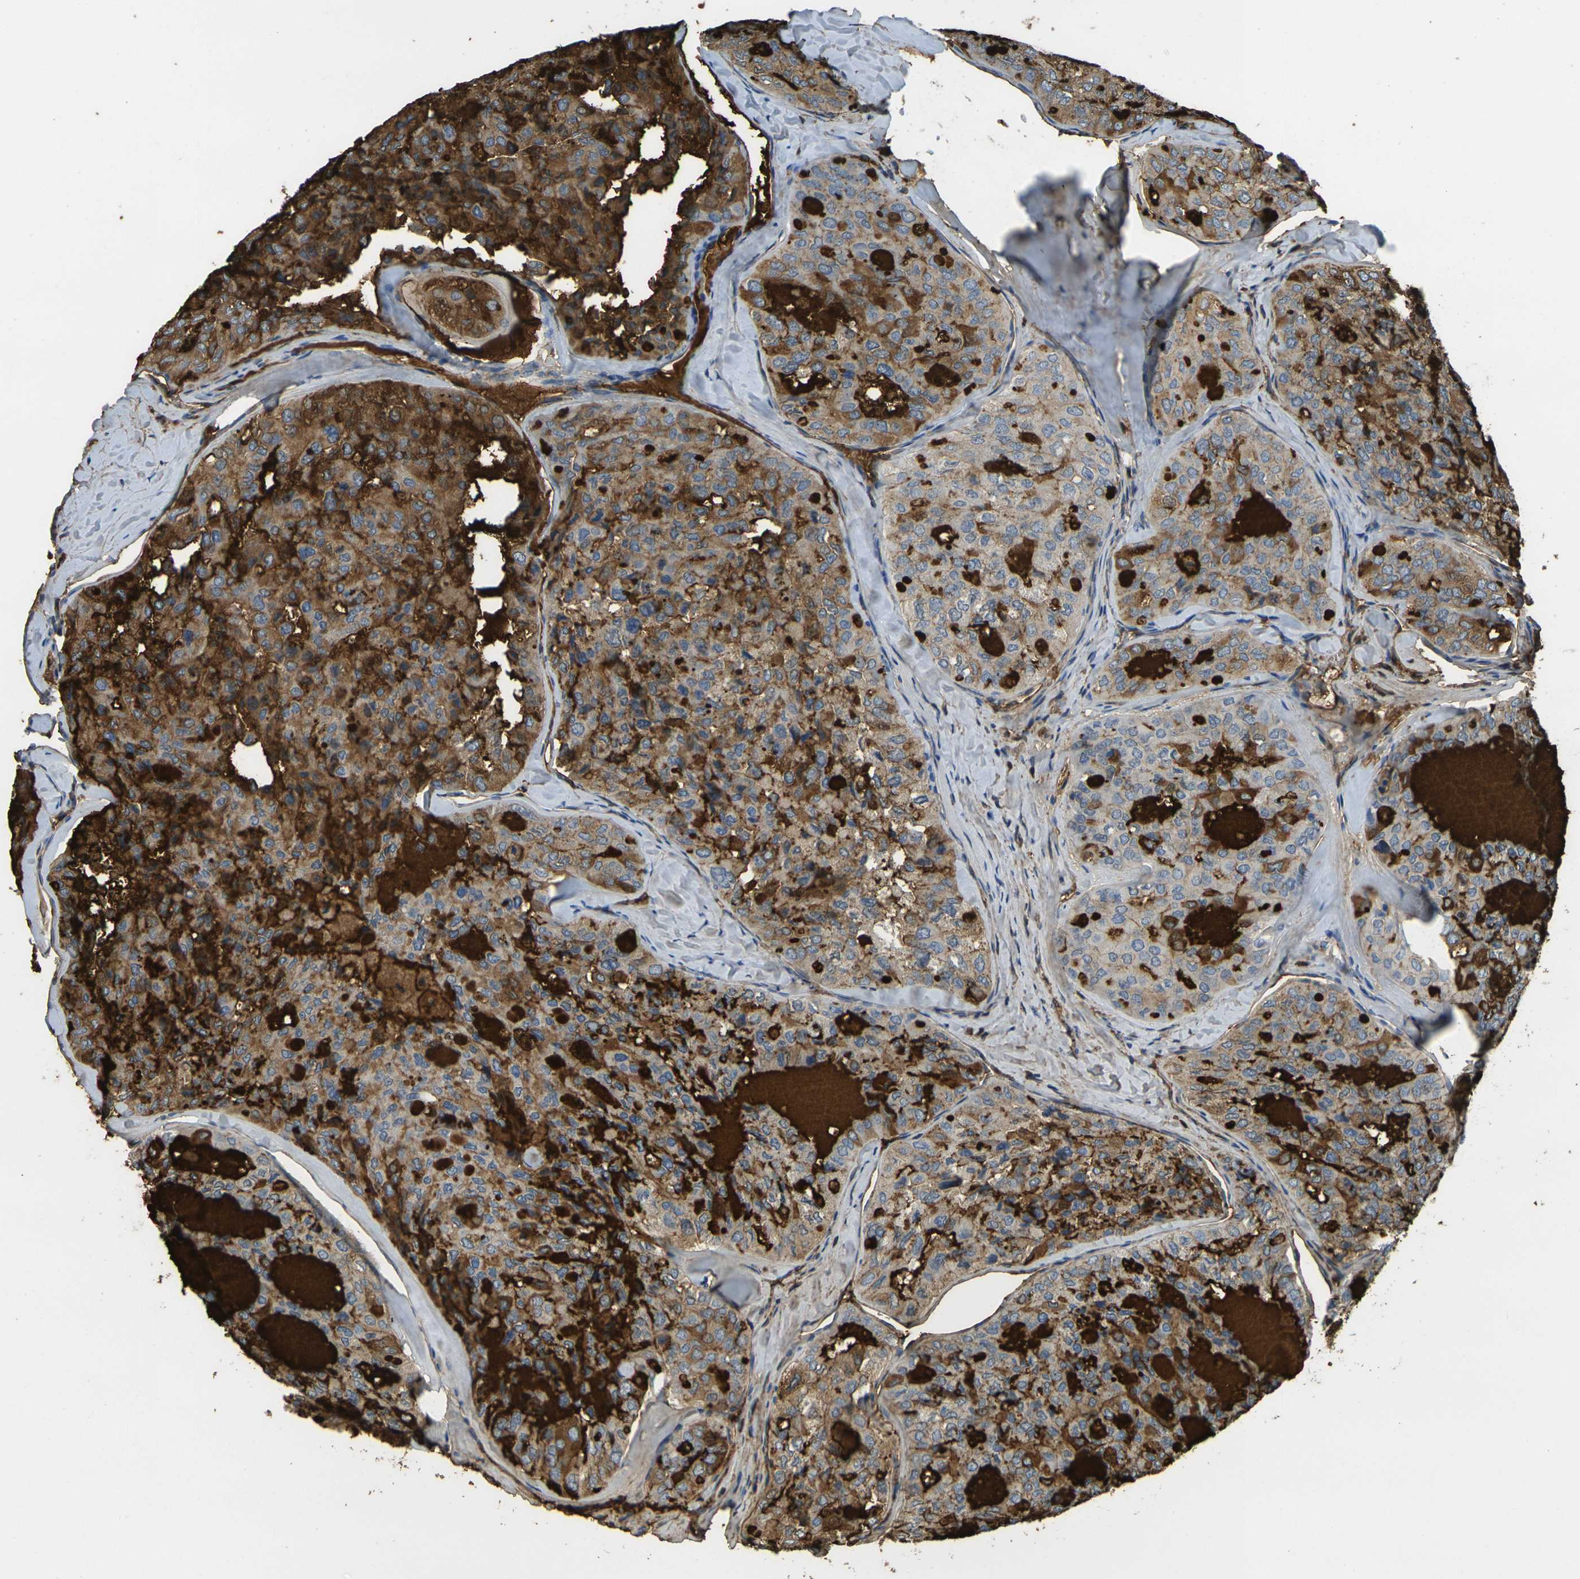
{"staining": {"intensity": "strong", "quantity": "25%-75%", "location": "cytoplasmic/membranous"}, "tissue": "thyroid cancer", "cell_type": "Tumor cells", "image_type": "cancer", "snomed": [{"axis": "morphology", "description": "Follicular adenoma carcinoma, NOS"}, {"axis": "topography", "description": "Thyroid gland"}], "caption": "This is an image of immunohistochemistry (IHC) staining of thyroid cancer (follicular adenoma carcinoma), which shows strong staining in the cytoplasmic/membranous of tumor cells.", "gene": "PLCD1", "patient": {"sex": "male", "age": 75}}